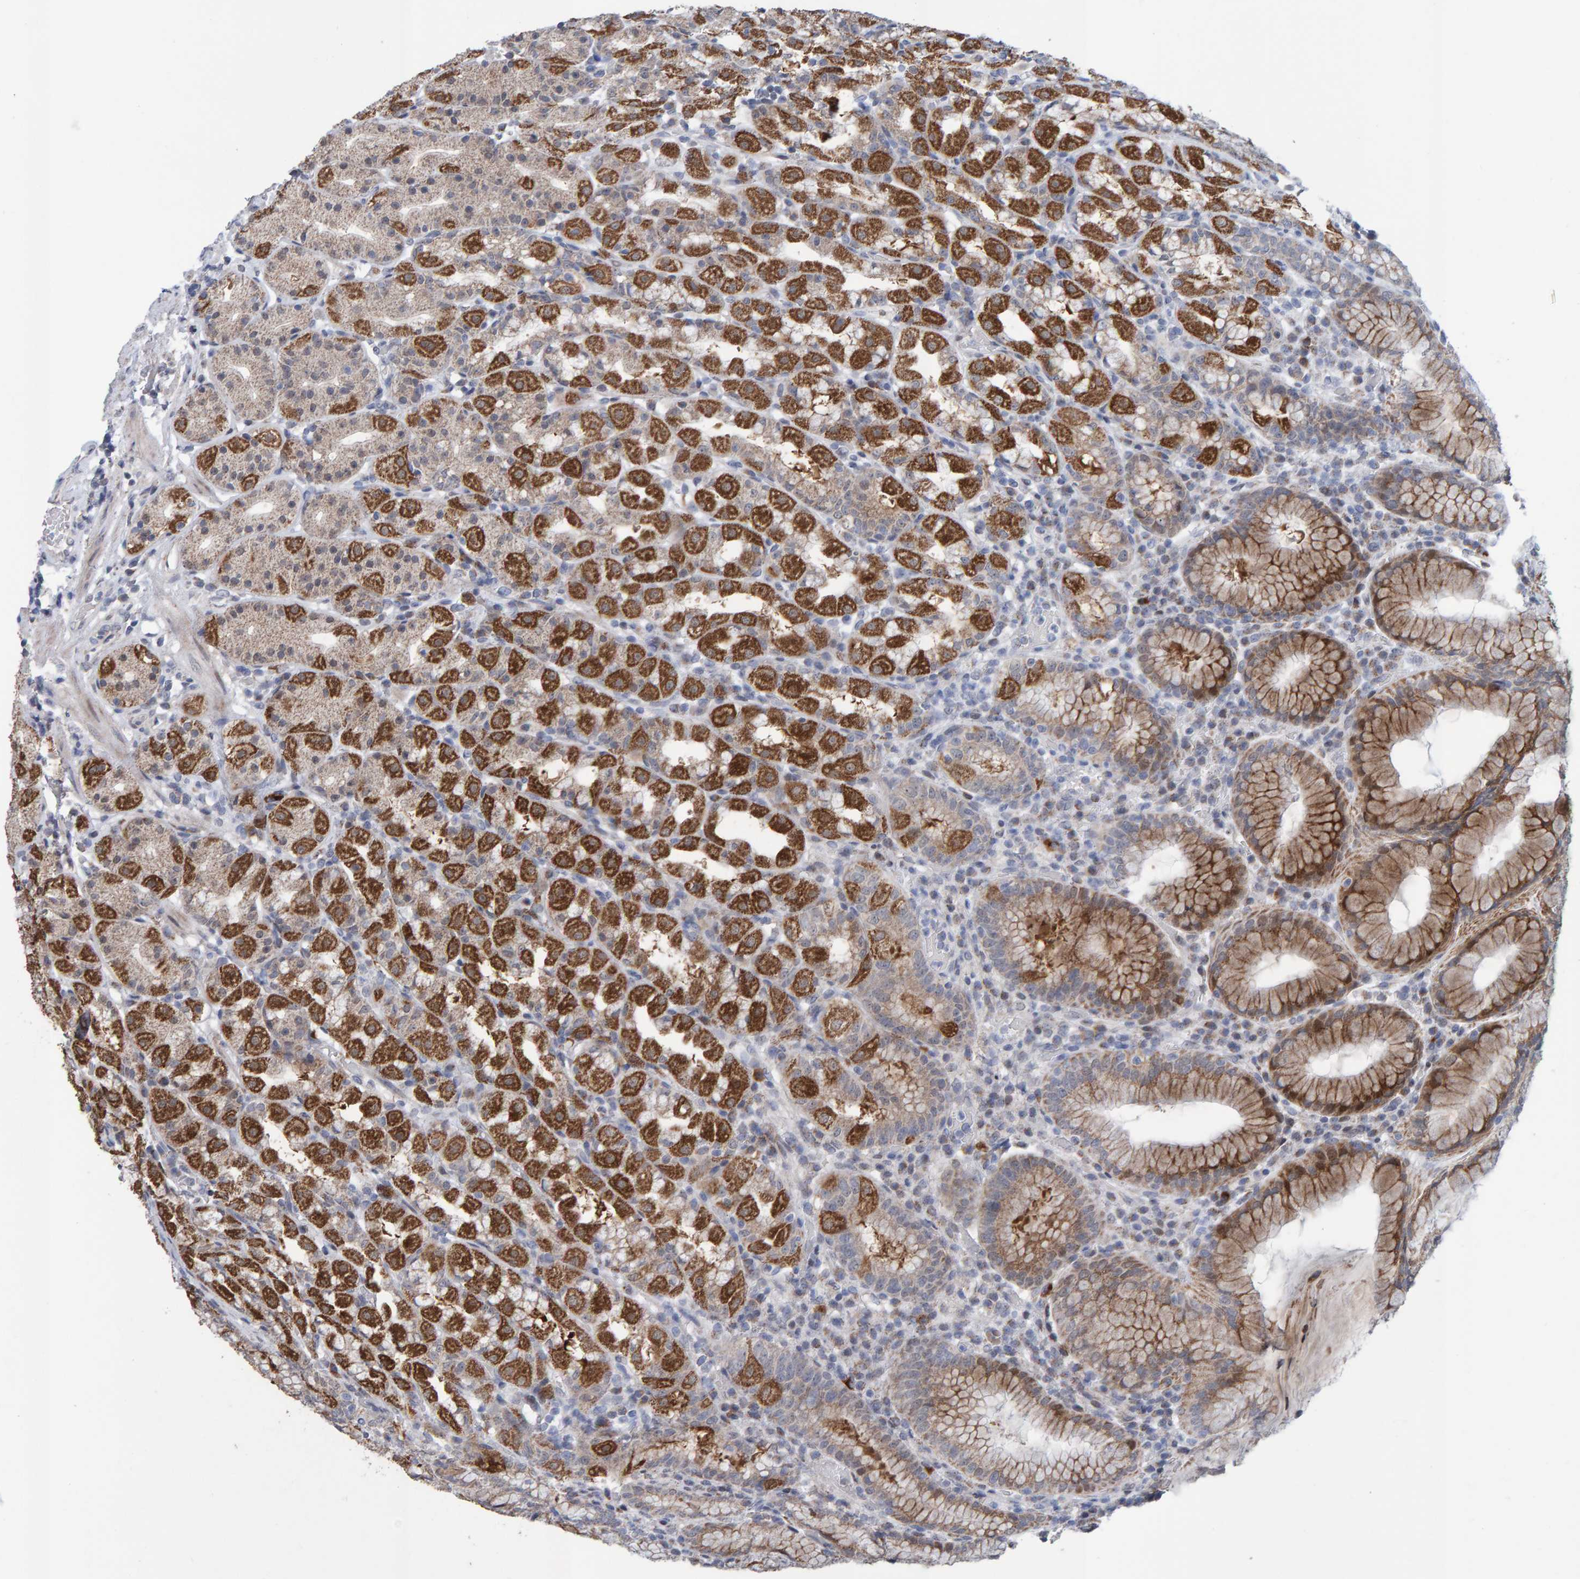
{"staining": {"intensity": "moderate", "quantity": "25%-75%", "location": "cytoplasmic/membranous"}, "tissue": "stomach", "cell_type": "Glandular cells", "image_type": "normal", "snomed": [{"axis": "morphology", "description": "Normal tissue, NOS"}, {"axis": "topography", "description": "Stomach, lower"}], "caption": "This histopathology image demonstrates IHC staining of normal stomach, with medium moderate cytoplasmic/membranous expression in about 25%-75% of glandular cells.", "gene": "USP43", "patient": {"sex": "female", "age": 56}}